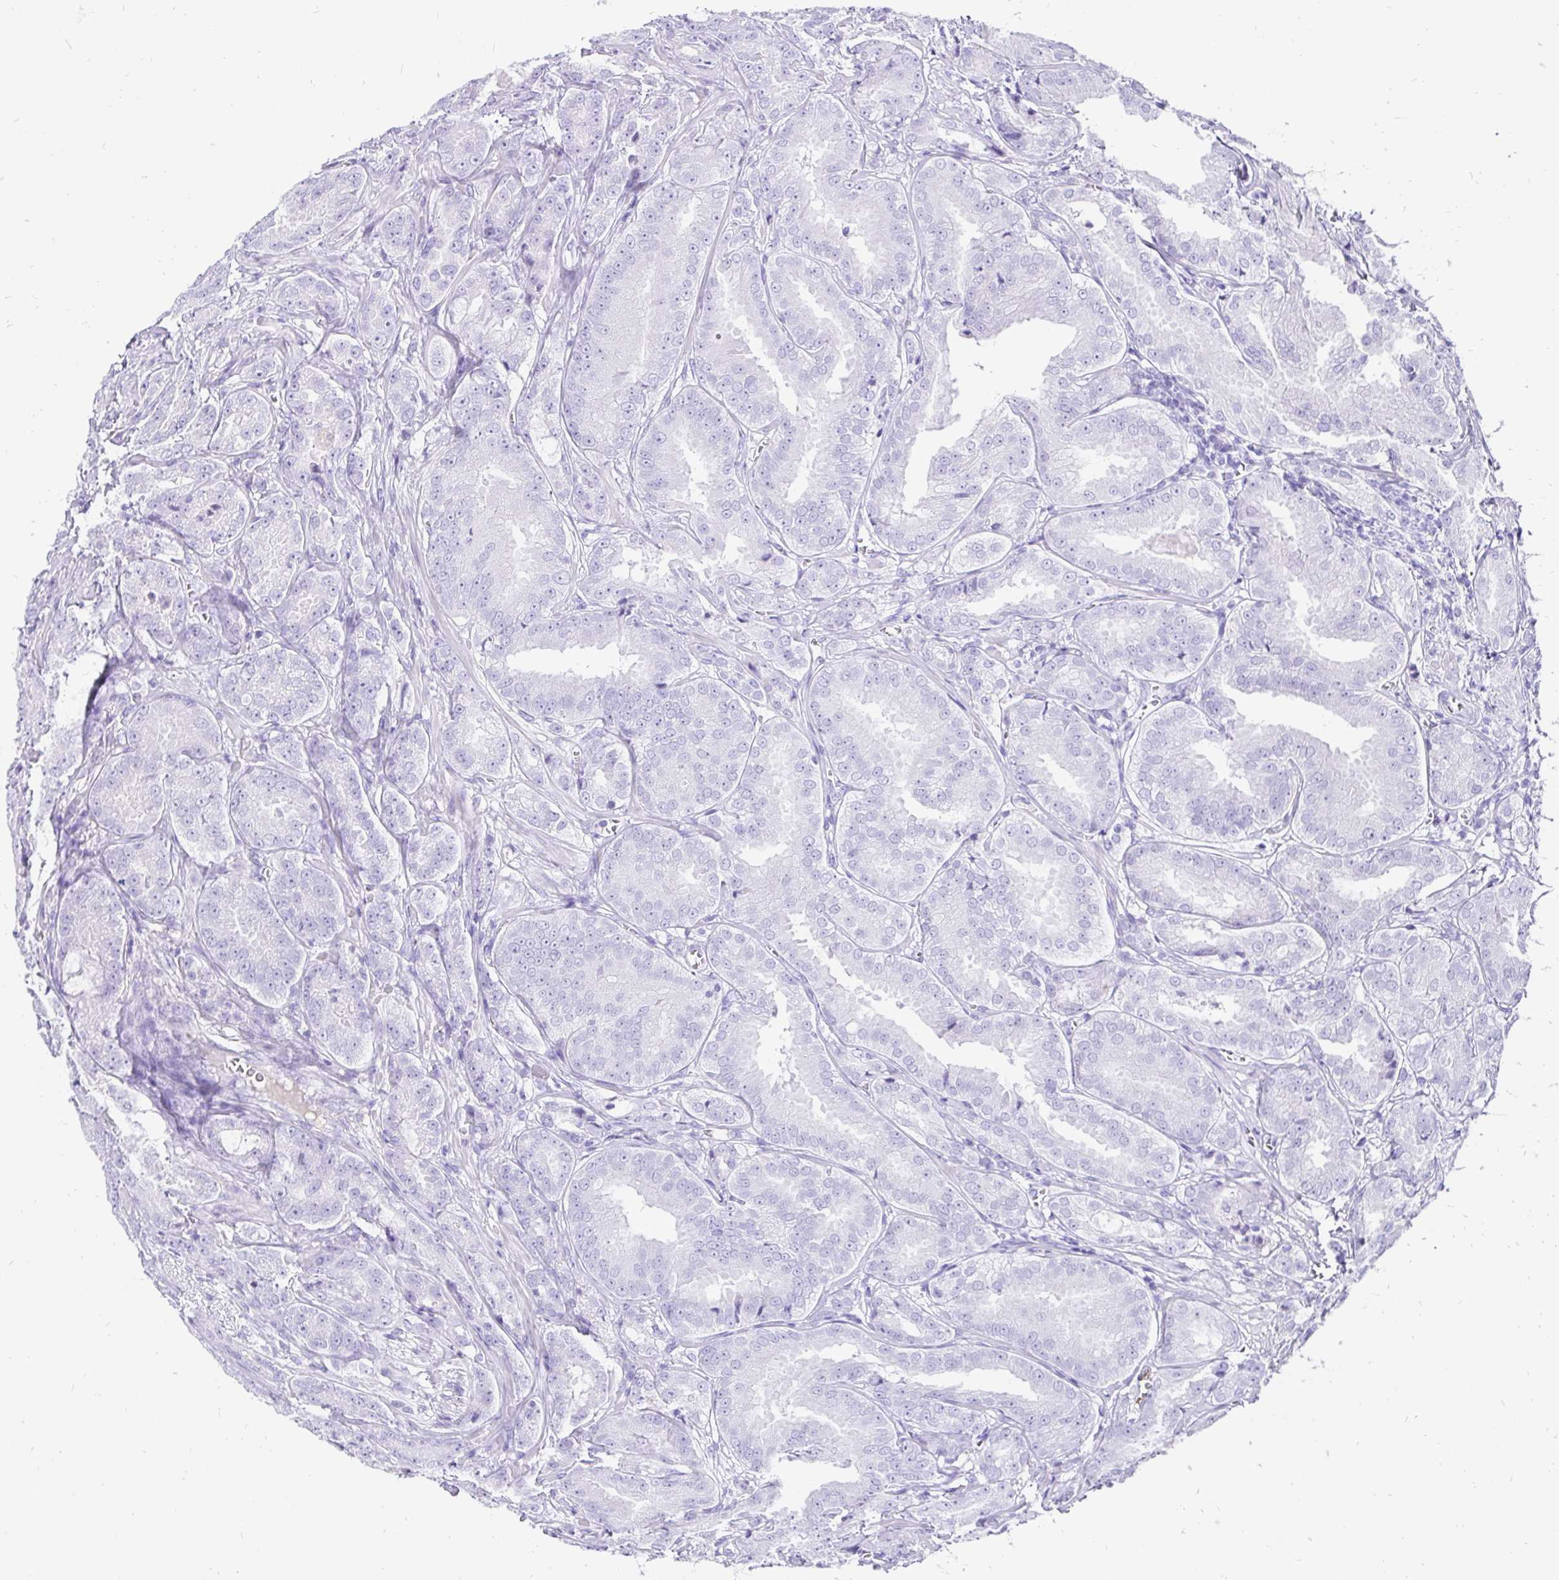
{"staining": {"intensity": "negative", "quantity": "none", "location": "none"}, "tissue": "prostate cancer", "cell_type": "Tumor cells", "image_type": "cancer", "snomed": [{"axis": "morphology", "description": "Adenocarcinoma, High grade"}, {"axis": "topography", "description": "Prostate"}], "caption": "Immunohistochemistry (IHC) micrograph of human high-grade adenocarcinoma (prostate) stained for a protein (brown), which demonstrates no staining in tumor cells. The staining is performed using DAB brown chromogen with nuclei counter-stained in using hematoxylin.", "gene": "KRT13", "patient": {"sex": "male", "age": 64}}